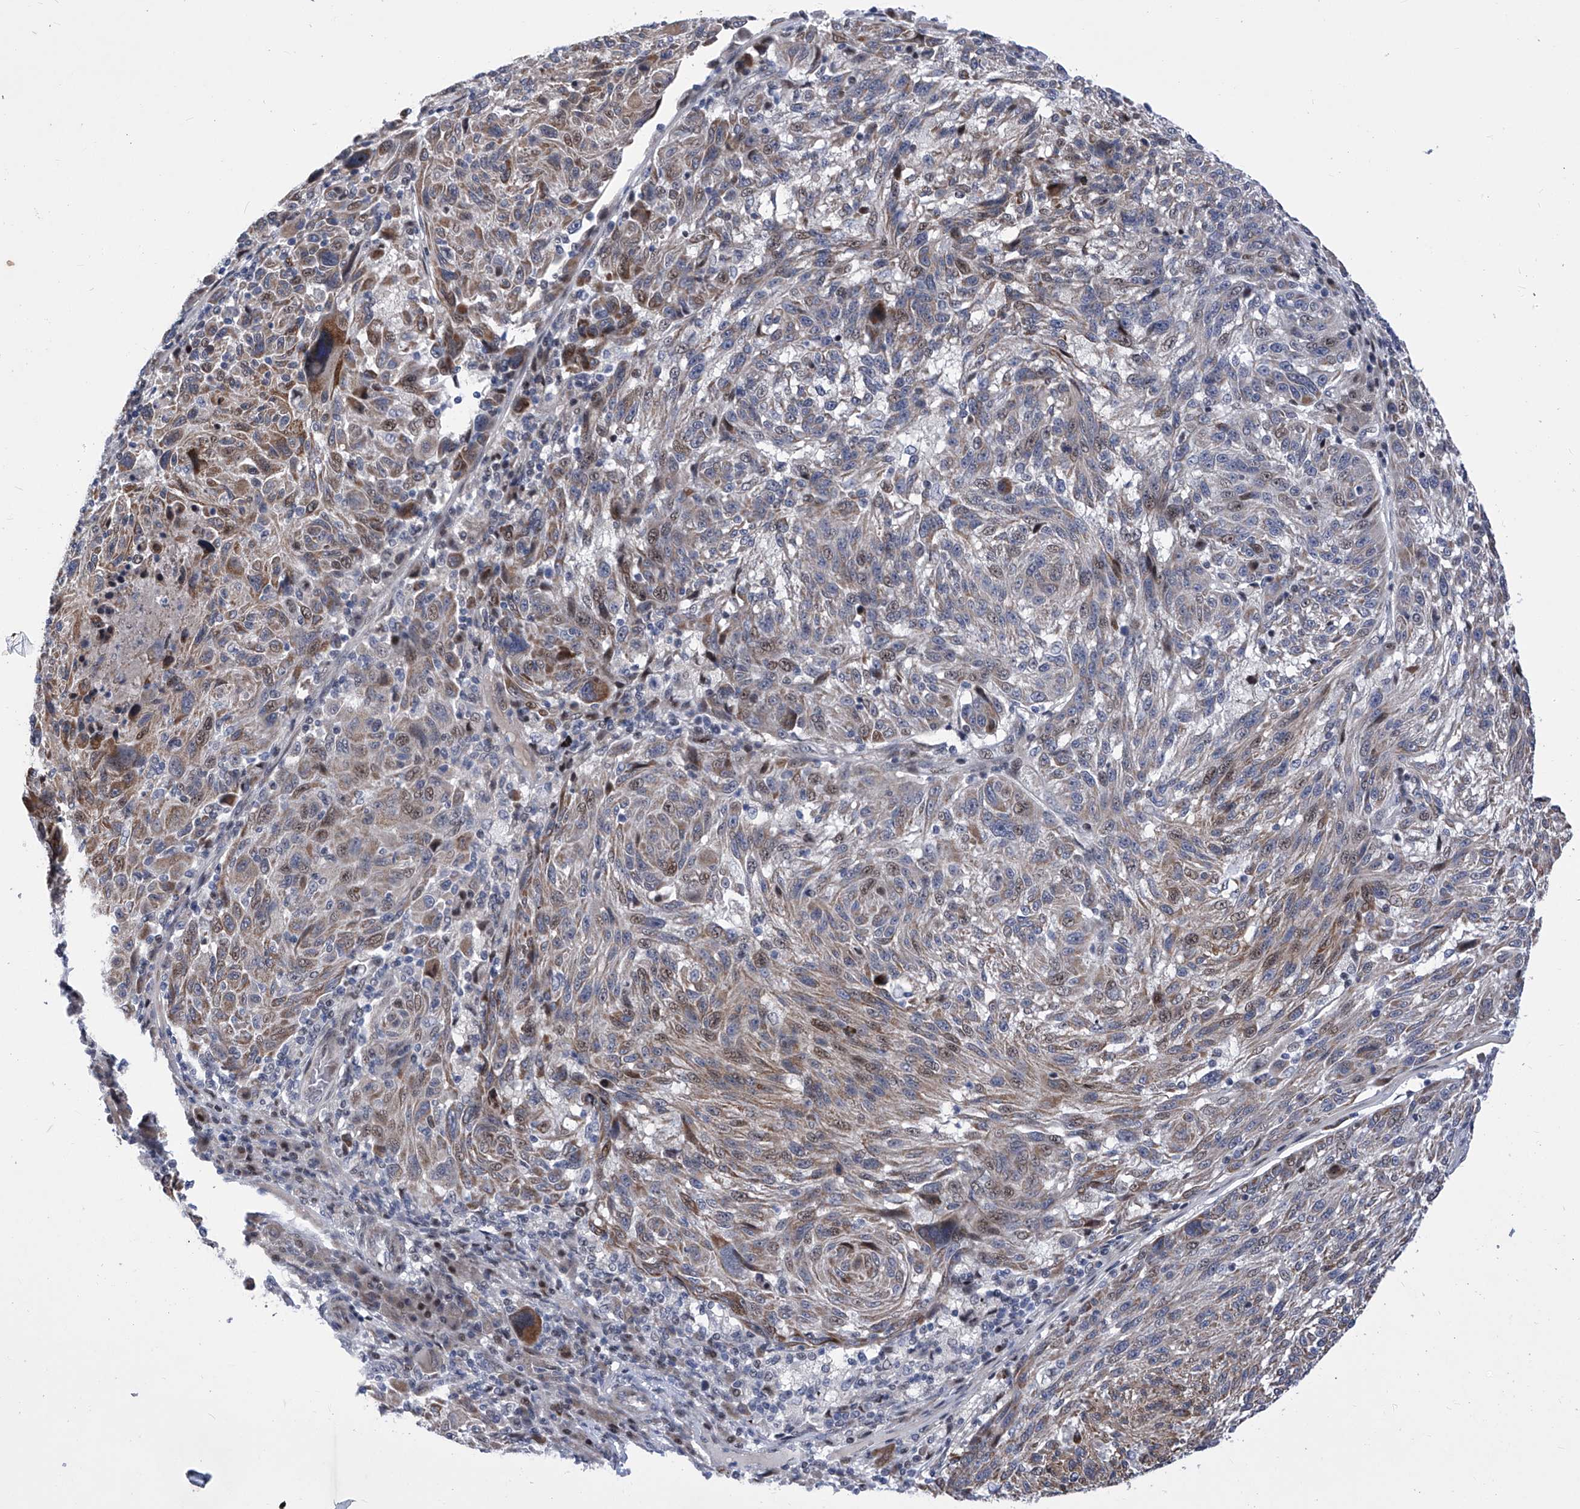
{"staining": {"intensity": "weak", "quantity": "<25%", "location": "cytoplasmic/membranous,nuclear"}, "tissue": "melanoma", "cell_type": "Tumor cells", "image_type": "cancer", "snomed": [{"axis": "morphology", "description": "Malignant melanoma, NOS"}, {"axis": "topography", "description": "Skin"}], "caption": "An immunohistochemistry (IHC) histopathology image of malignant melanoma is shown. There is no staining in tumor cells of malignant melanoma.", "gene": "NUFIP1", "patient": {"sex": "male", "age": 53}}